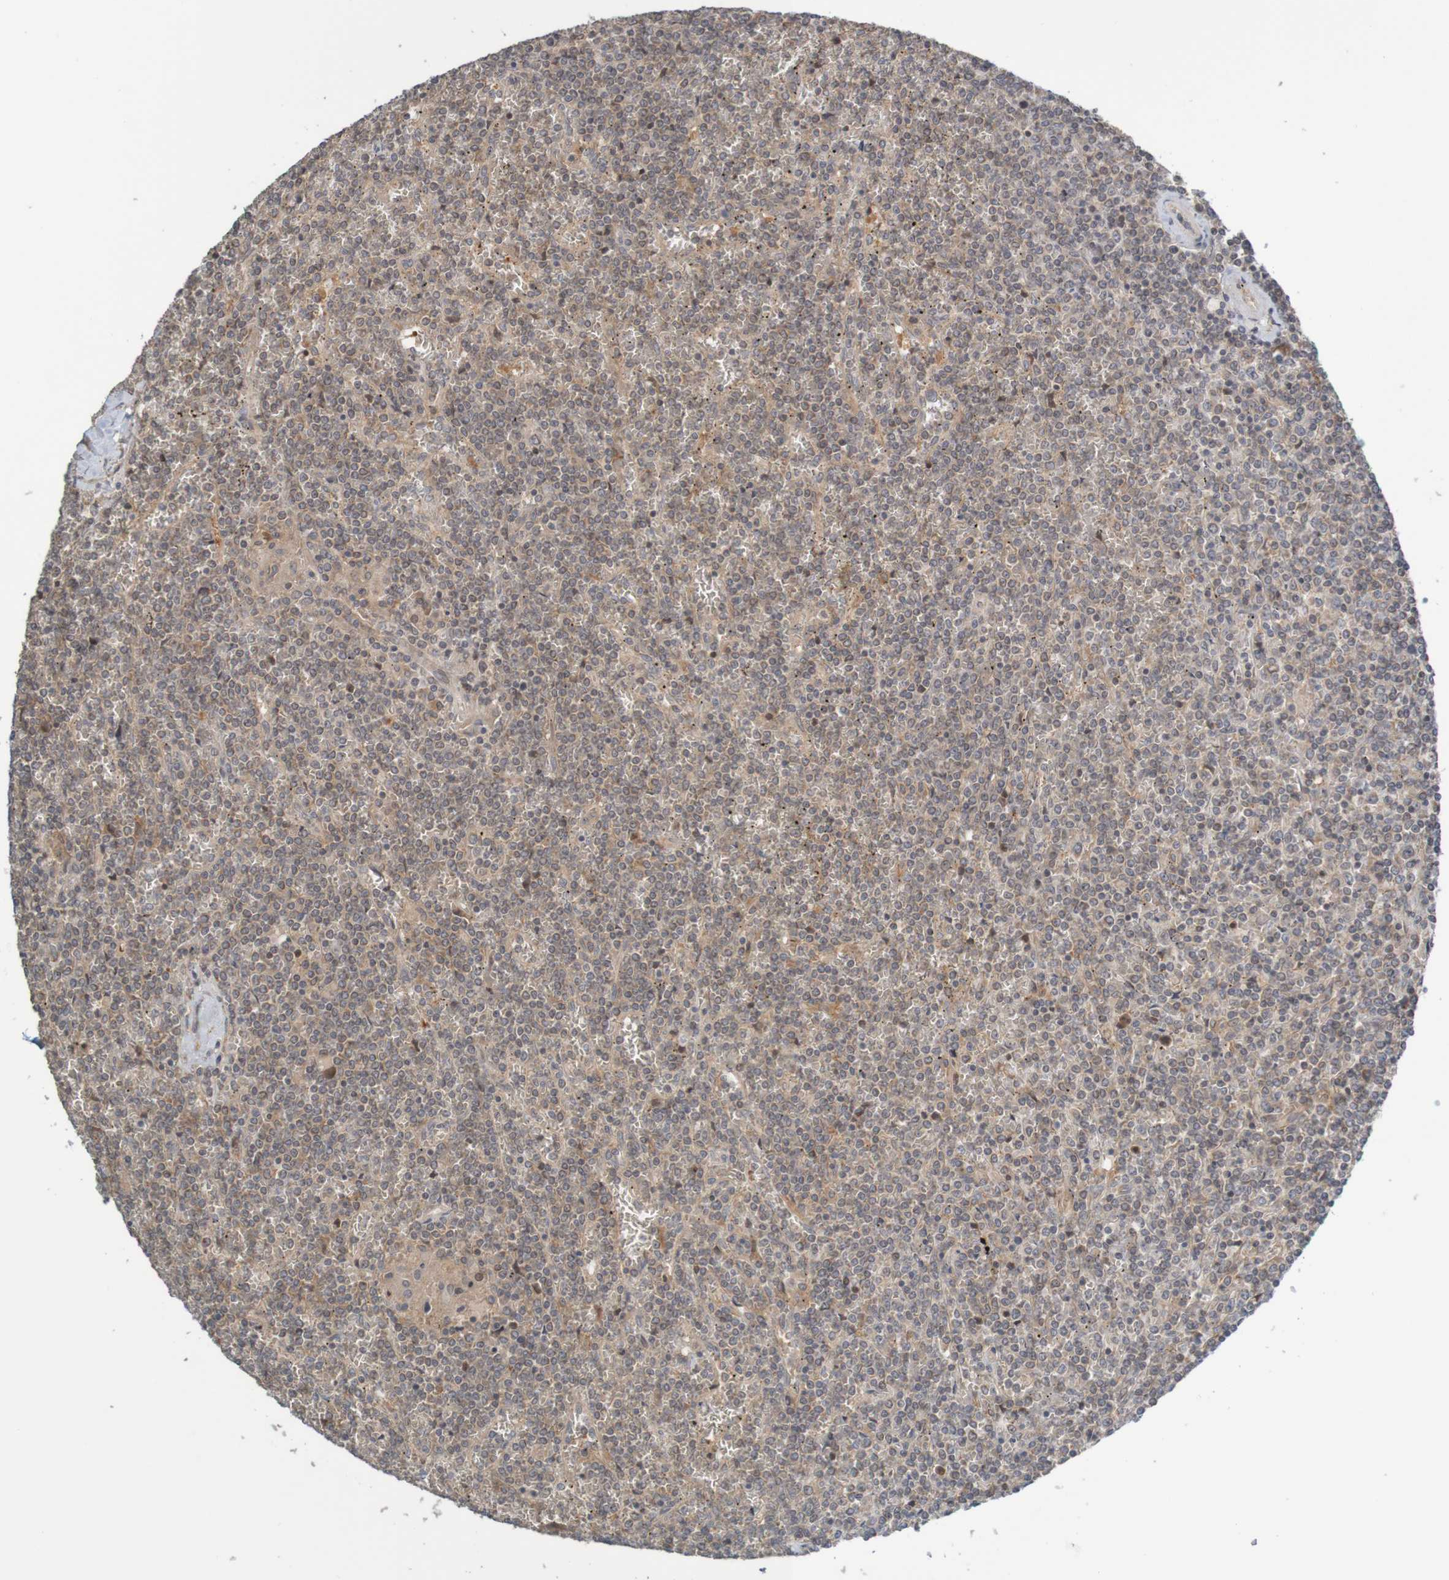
{"staining": {"intensity": "weak", "quantity": "<25%", "location": "cytoplasmic/membranous"}, "tissue": "lymphoma", "cell_type": "Tumor cells", "image_type": "cancer", "snomed": [{"axis": "morphology", "description": "Malignant lymphoma, non-Hodgkin's type, Low grade"}, {"axis": "topography", "description": "Spleen"}], "caption": "Lymphoma stained for a protein using immunohistochemistry exhibits no expression tumor cells.", "gene": "ANKK1", "patient": {"sex": "female", "age": 19}}